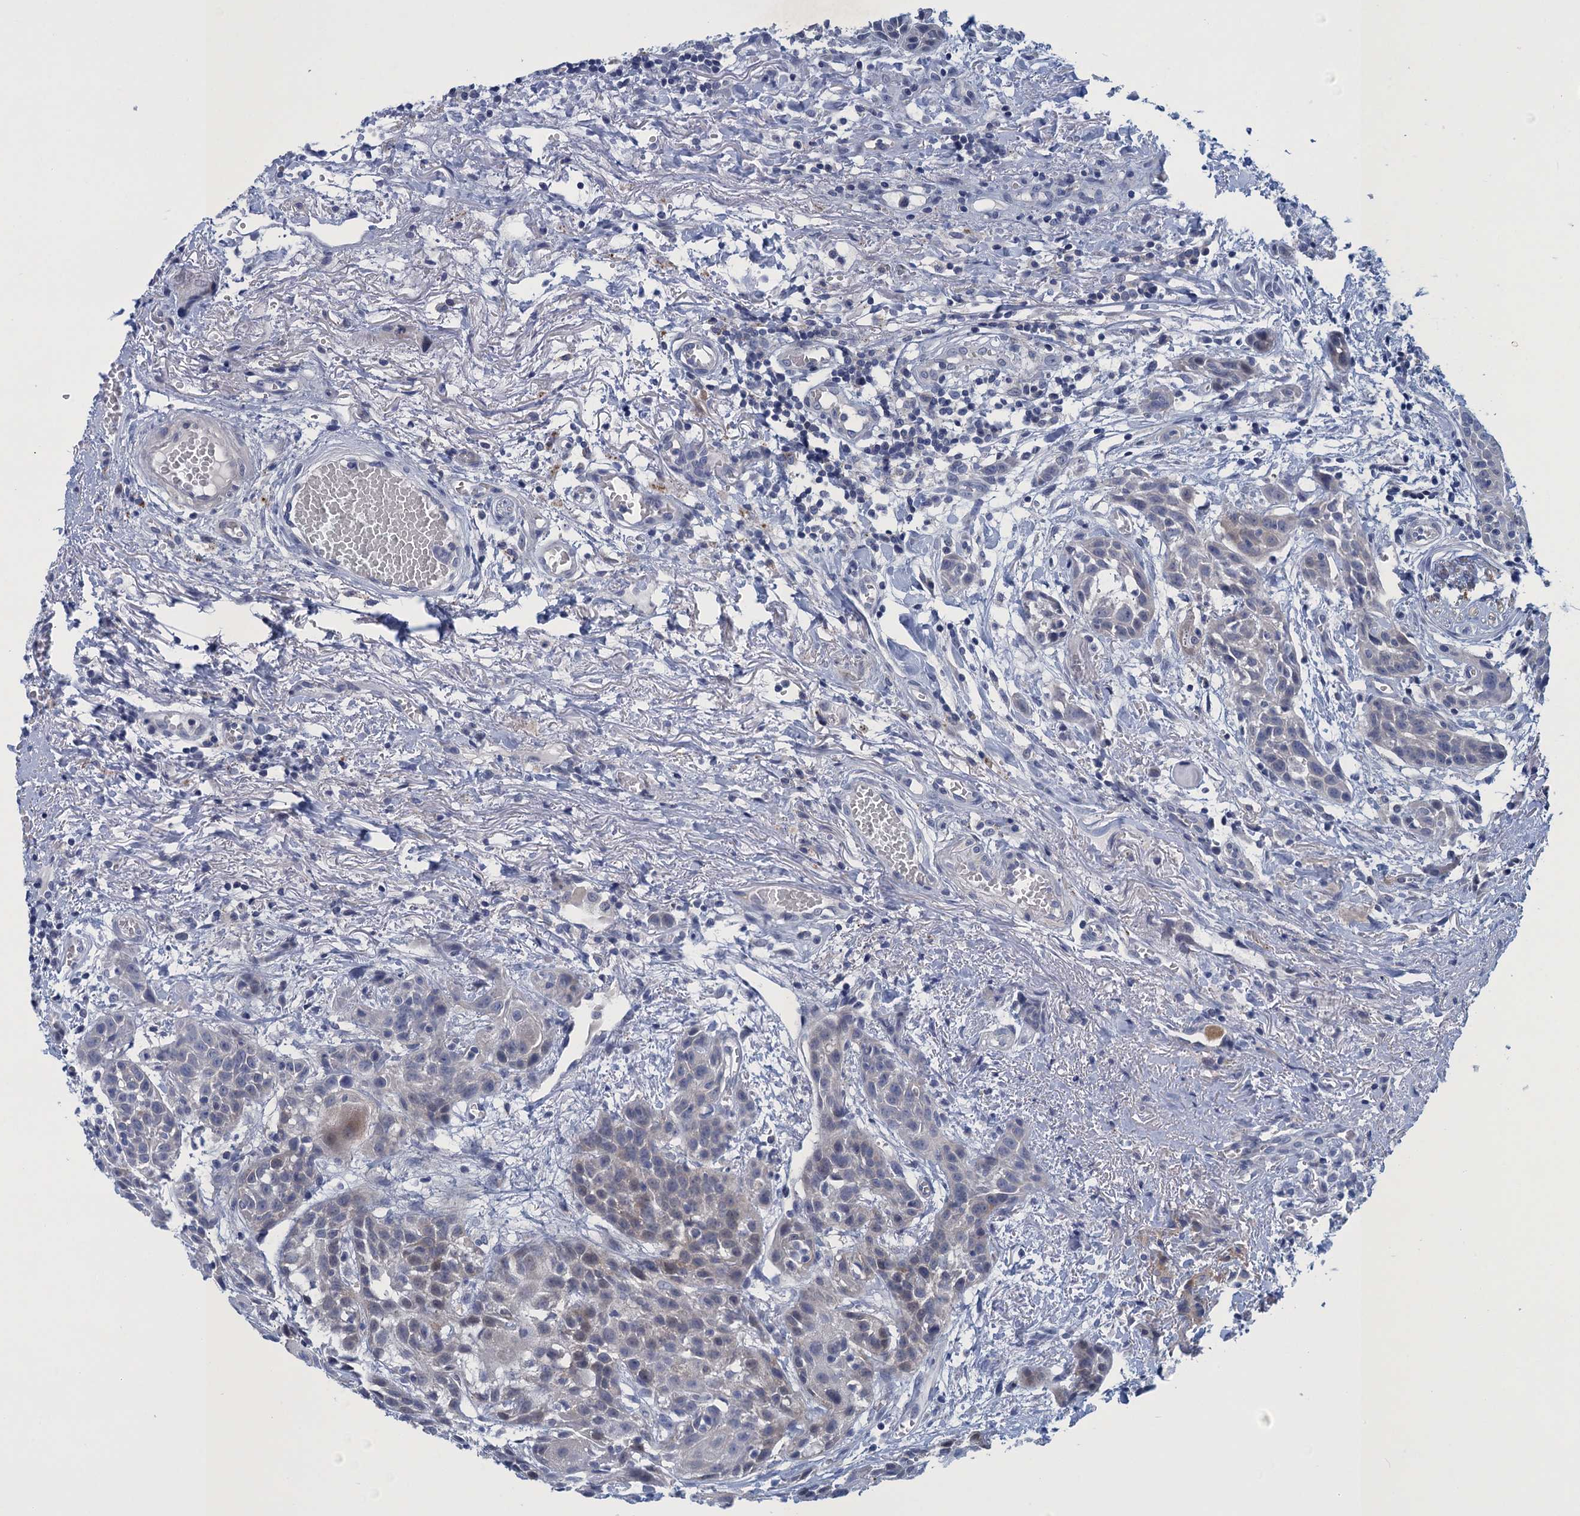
{"staining": {"intensity": "weak", "quantity": "<25%", "location": "cytoplasmic/membranous"}, "tissue": "head and neck cancer", "cell_type": "Tumor cells", "image_type": "cancer", "snomed": [{"axis": "morphology", "description": "Squamous cell carcinoma, NOS"}, {"axis": "topography", "description": "Oral tissue"}, {"axis": "topography", "description": "Head-Neck"}], "caption": "Squamous cell carcinoma (head and neck) stained for a protein using IHC reveals no positivity tumor cells.", "gene": "SCEL", "patient": {"sex": "female", "age": 50}}